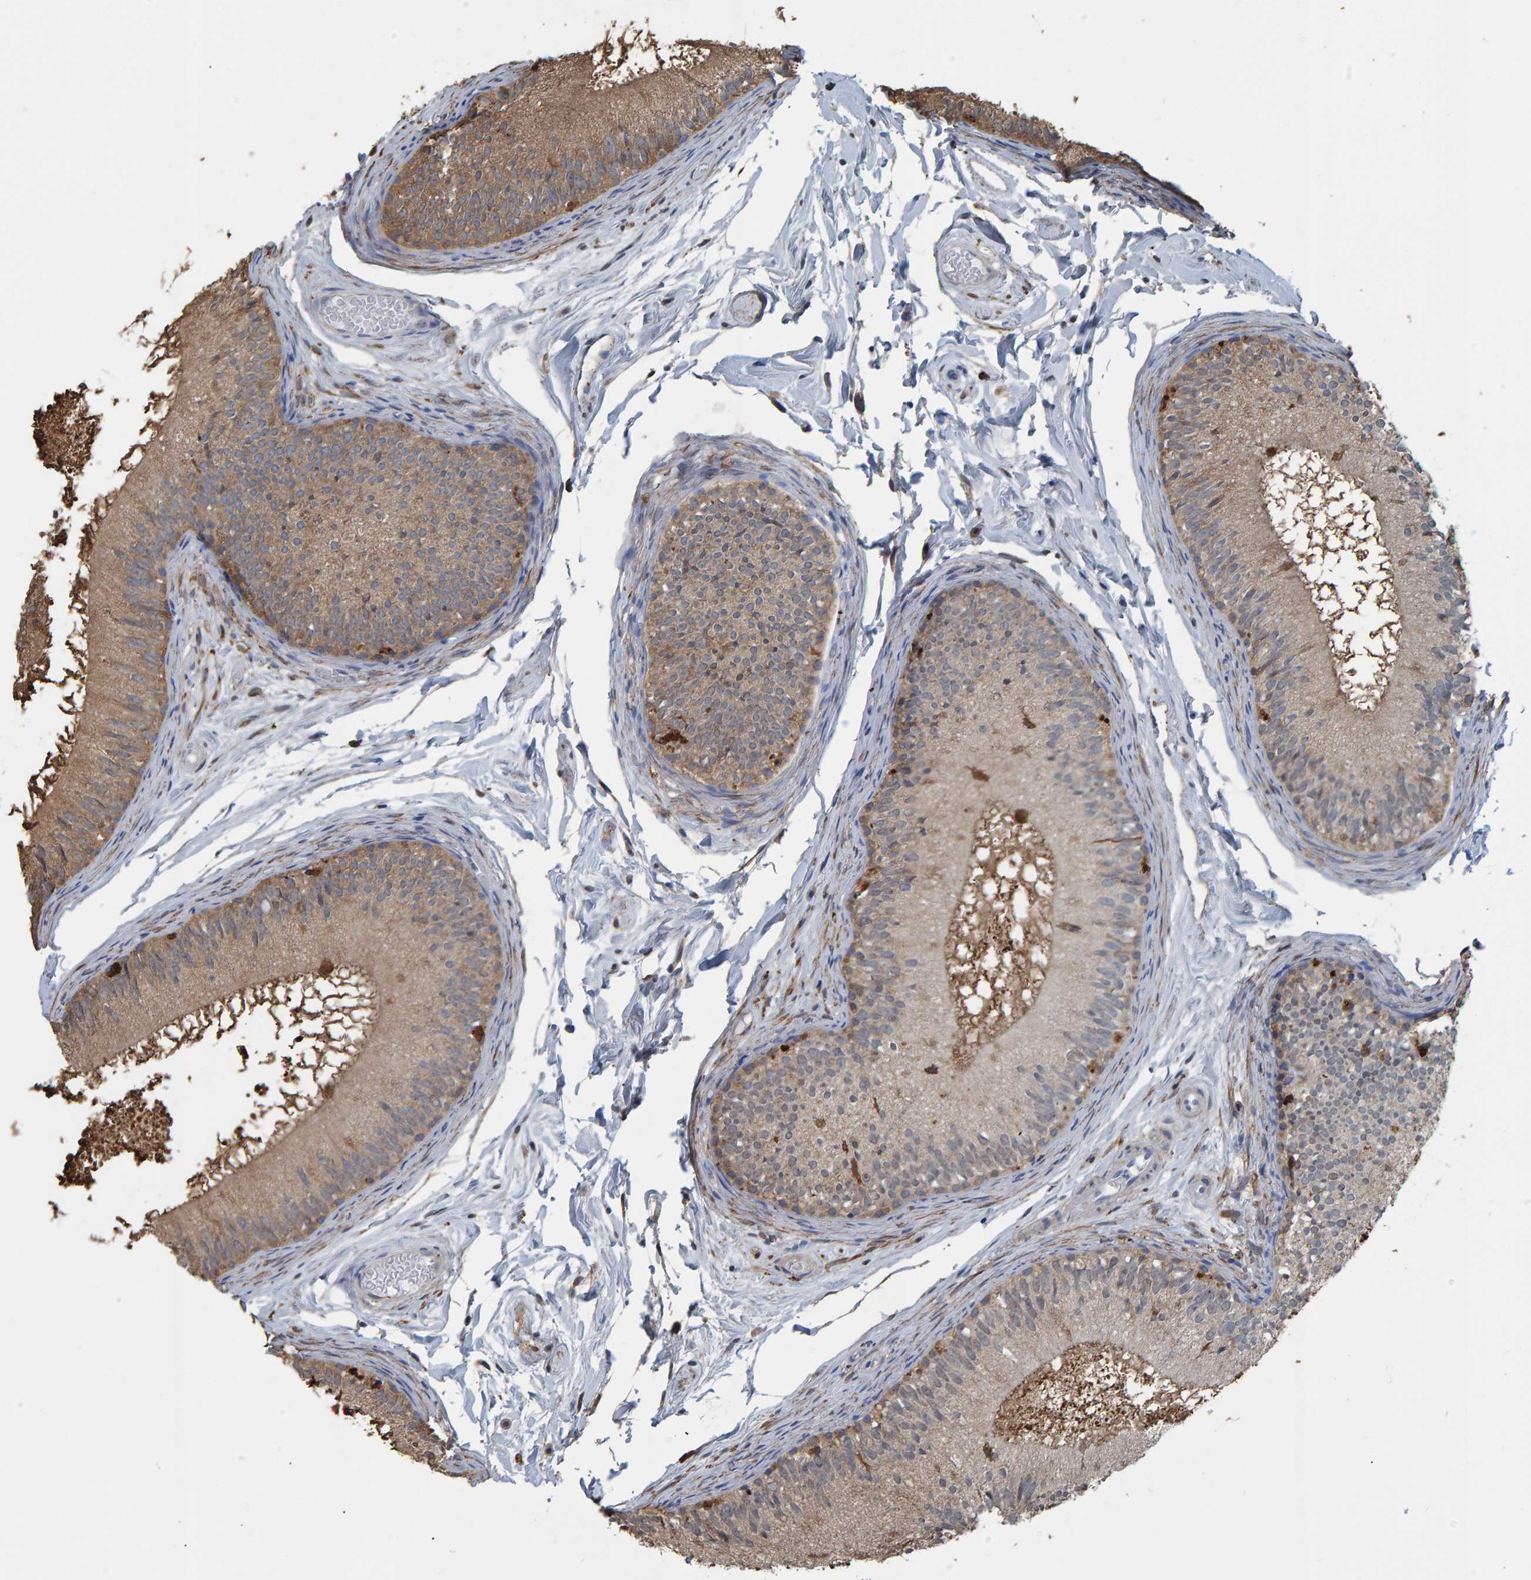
{"staining": {"intensity": "weak", "quantity": ">75%", "location": "cytoplasmic/membranous"}, "tissue": "epididymis", "cell_type": "Glandular cells", "image_type": "normal", "snomed": [{"axis": "morphology", "description": "Normal tissue, NOS"}, {"axis": "topography", "description": "Epididymis"}], "caption": "Weak cytoplasmic/membranous expression for a protein is present in about >75% of glandular cells of normal epididymis using IHC.", "gene": "IDO1", "patient": {"sex": "male", "age": 46}}